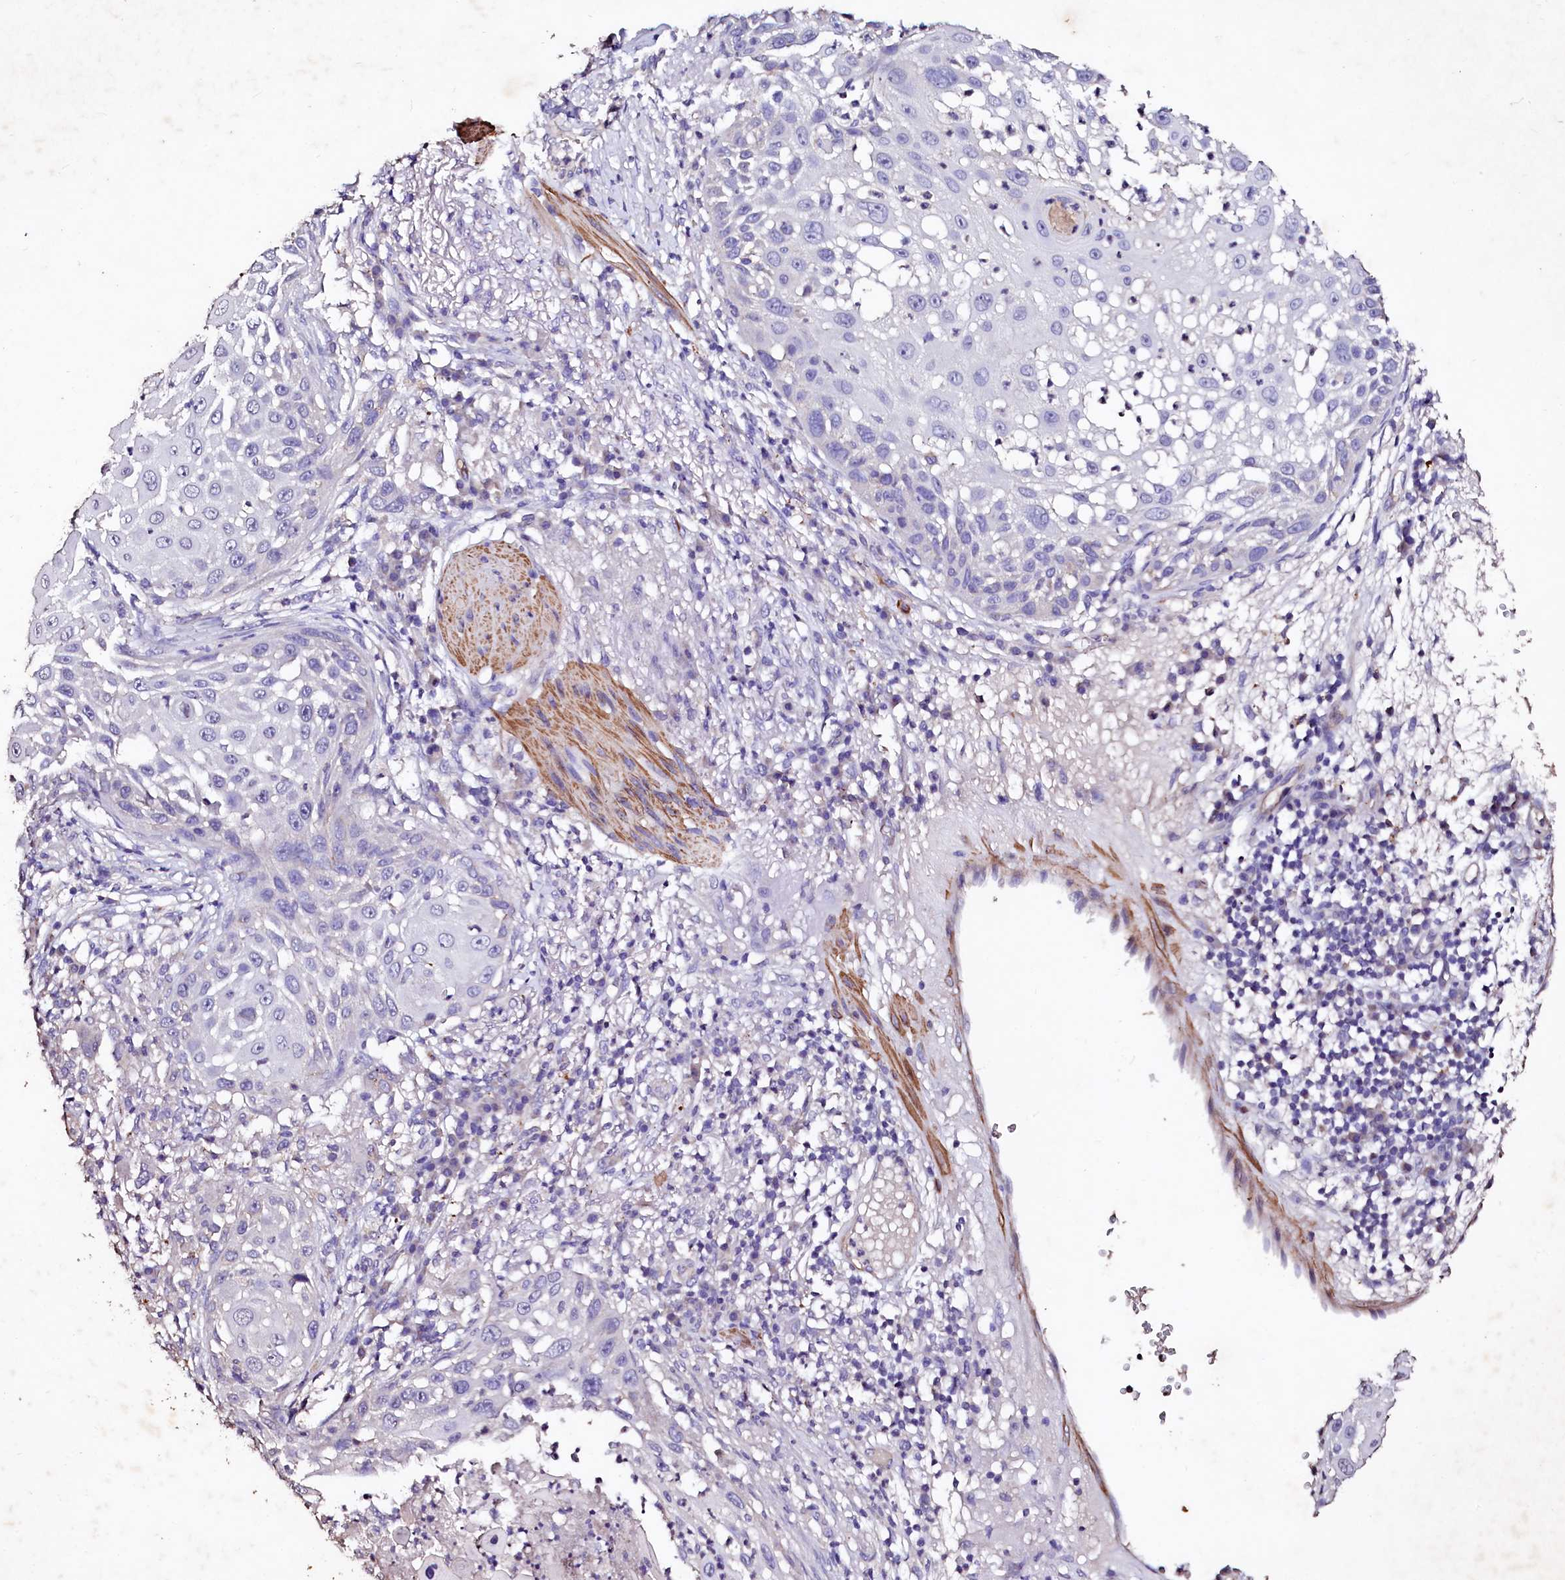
{"staining": {"intensity": "negative", "quantity": "none", "location": "none"}, "tissue": "skin cancer", "cell_type": "Tumor cells", "image_type": "cancer", "snomed": [{"axis": "morphology", "description": "Squamous cell carcinoma, NOS"}, {"axis": "topography", "description": "Skin"}], "caption": "Immunohistochemistry (IHC) photomicrograph of skin cancer stained for a protein (brown), which displays no staining in tumor cells.", "gene": "VPS36", "patient": {"sex": "female", "age": 44}}